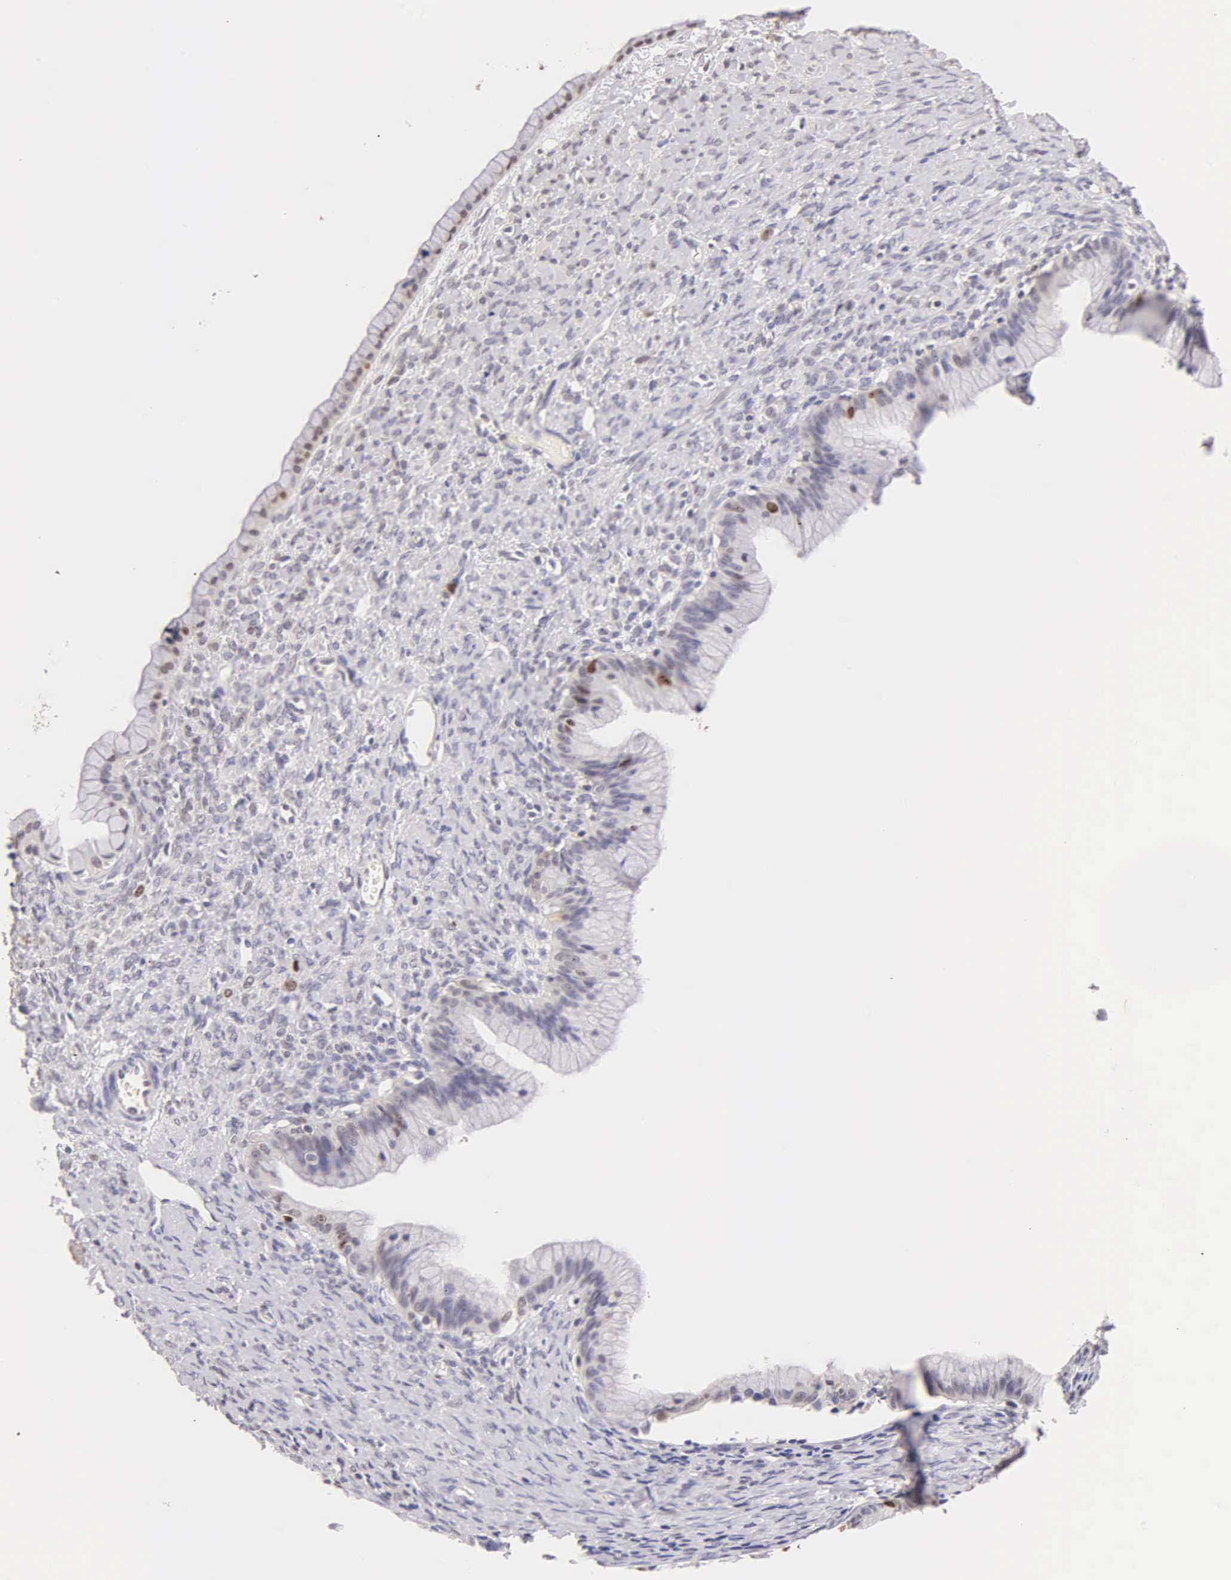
{"staining": {"intensity": "moderate", "quantity": "<25%", "location": "nuclear"}, "tissue": "ovarian cancer", "cell_type": "Tumor cells", "image_type": "cancer", "snomed": [{"axis": "morphology", "description": "Cystadenocarcinoma, mucinous, NOS"}, {"axis": "topography", "description": "Ovary"}], "caption": "Moderate nuclear protein staining is present in approximately <25% of tumor cells in ovarian cancer.", "gene": "MKI67", "patient": {"sex": "female", "age": 25}}